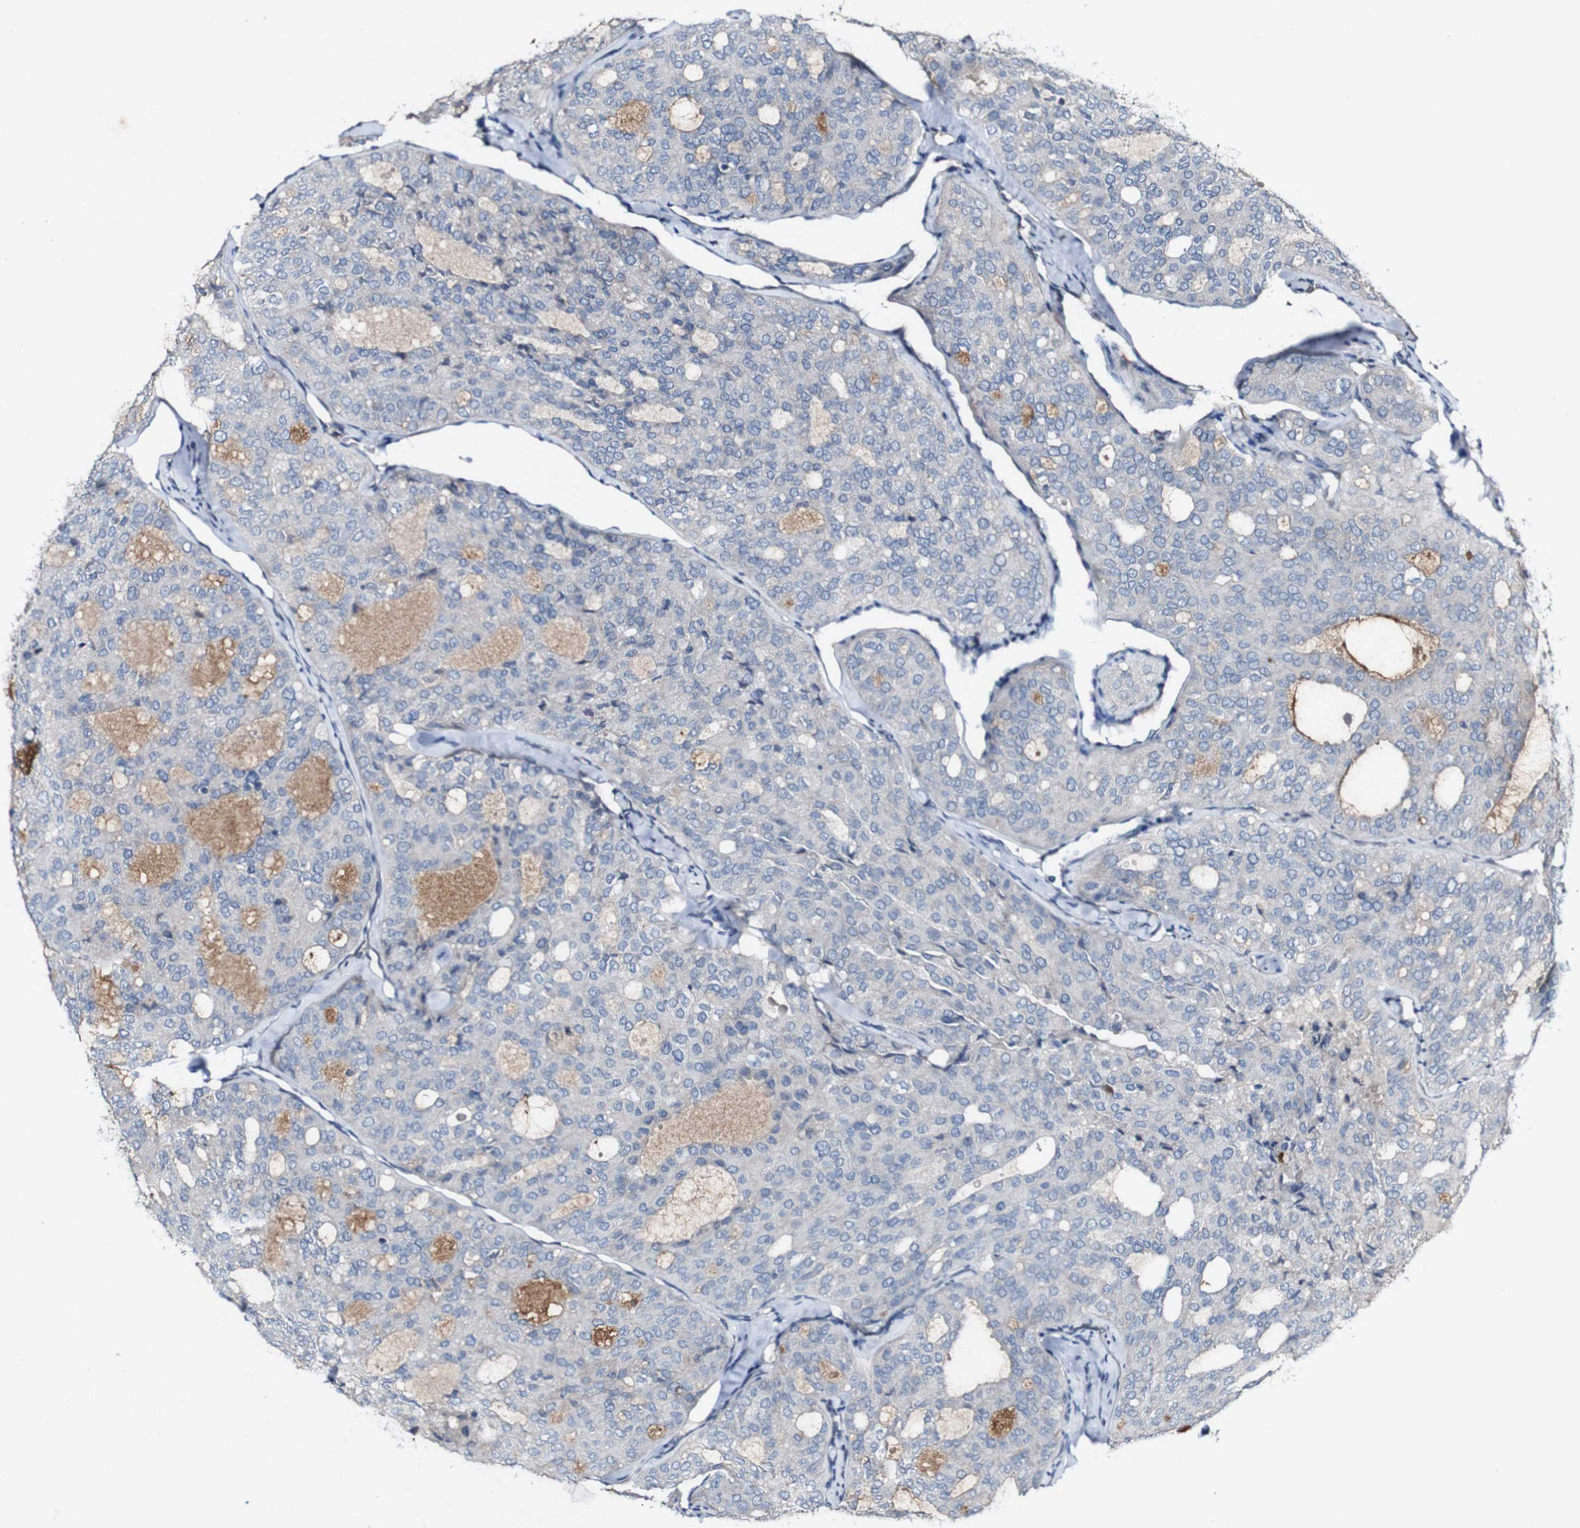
{"staining": {"intensity": "weak", "quantity": "<25%", "location": "cytoplasmic/membranous"}, "tissue": "thyroid cancer", "cell_type": "Tumor cells", "image_type": "cancer", "snomed": [{"axis": "morphology", "description": "Follicular adenoma carcinoma, NOS"}, {"axis": "topography", "description": "Thyroid gland"}], "caption": "High magnification brightfield microscopy of thyroid follicular adenoma carcinoma stained with DAB (brown) and counterstained with hematoxylin (blue): tumor cells show no significant staining. Nuclei are stained in blue.", "gene": "GRAMD1A", "patient": {"sex": "male", "age": 75}}